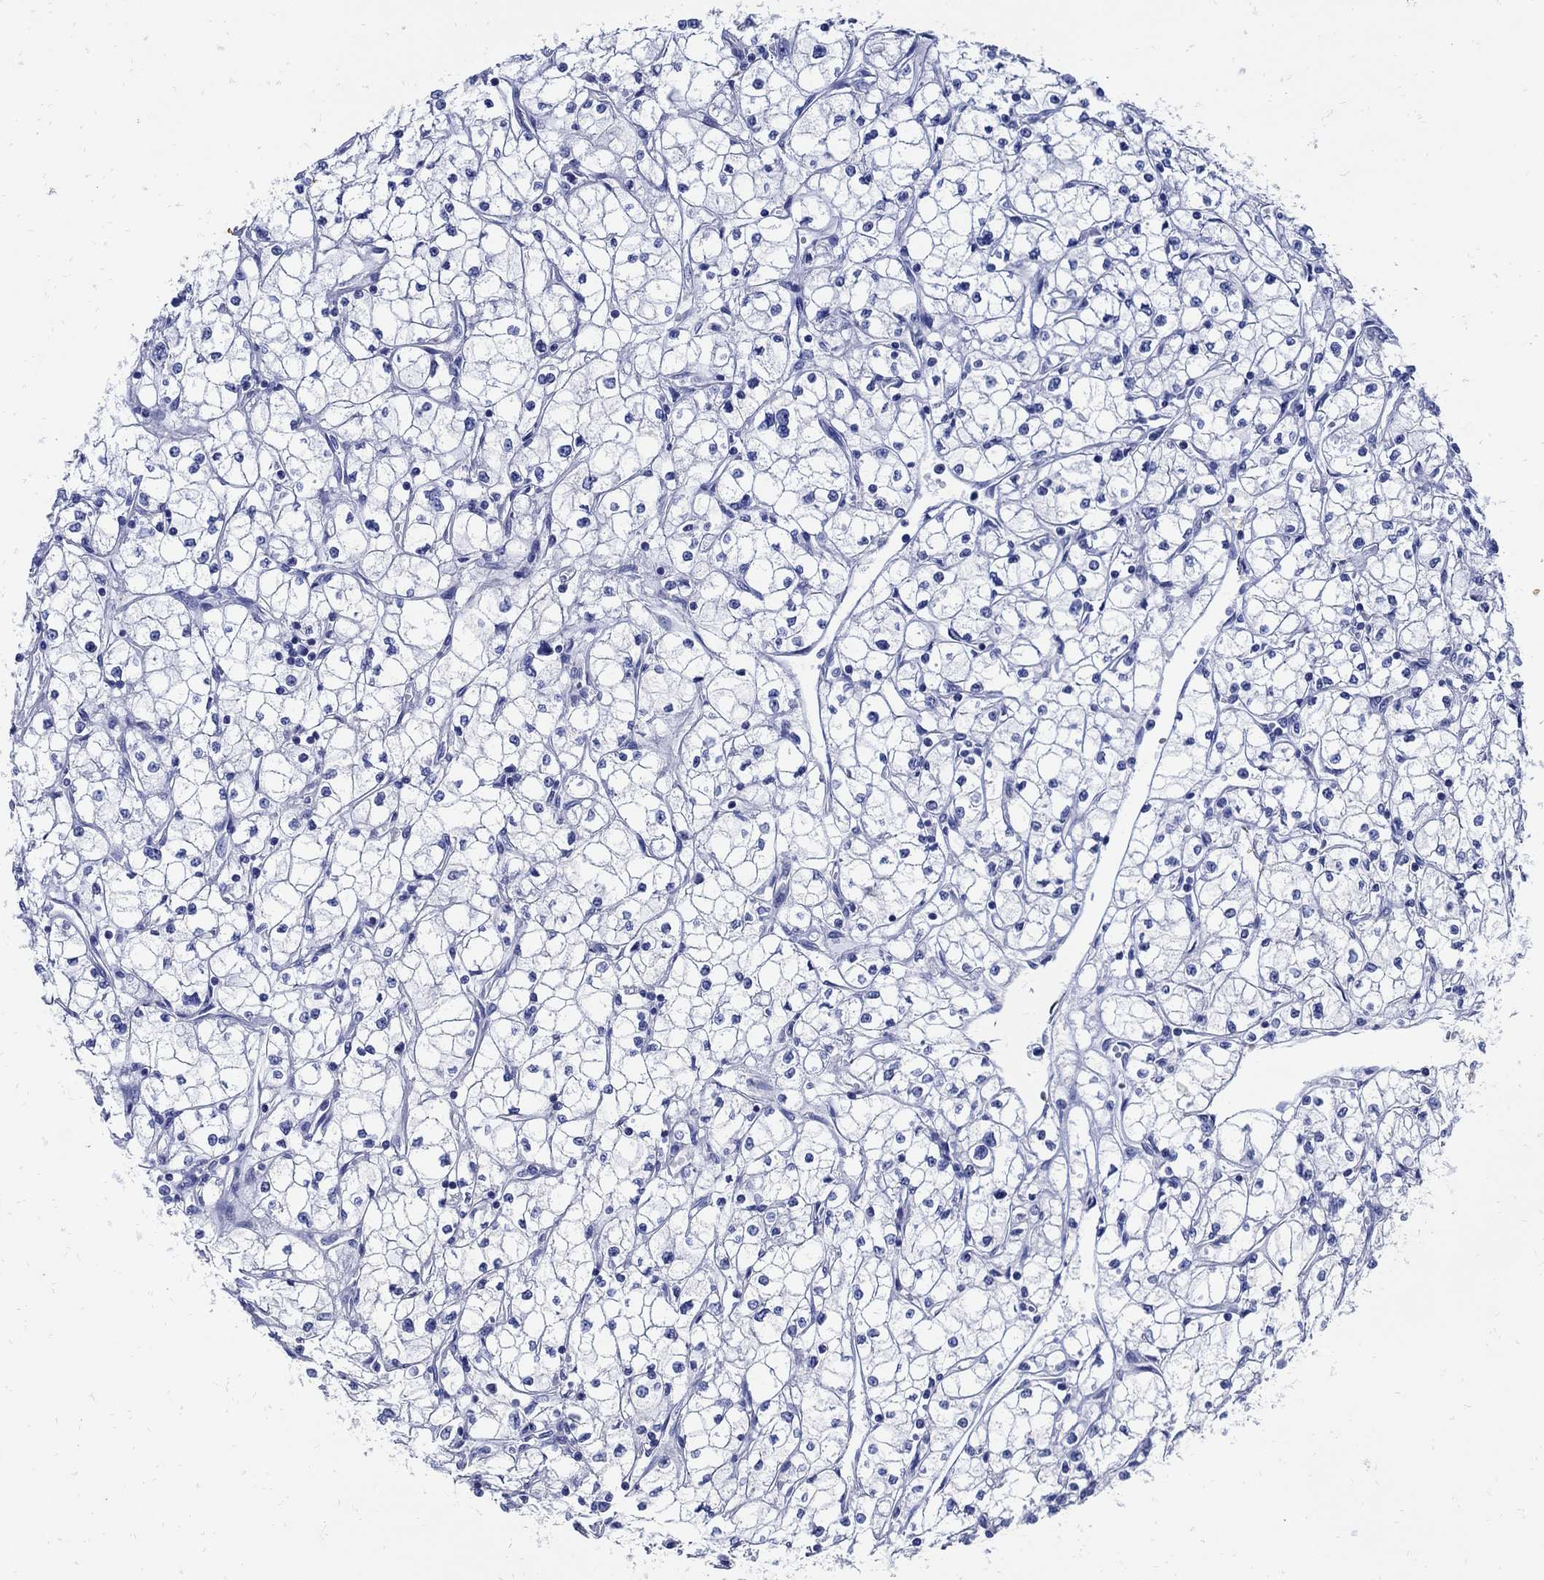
{"staining": {"intensity": "negative", "quantity": "none", "location": "none"}, "tissue": "renal cancer", "cell_type": "Tumor cells", "image_type": "cancer", "snomed": [{"axis": "morphology", "description": "Adenocarcinoma, NOS"}, {"axis": "topography", "description": "Kidney"}], "caption": "A high-resolution image shows immunohistochemistry (IHC) staining of renal cancer (adenocarcinoma), which exhibits no significant expression in tumor cells. The staining was performed using DAB (3,3'-diaminobenzidine) to visualize the protein expression in brown, while the nuclei were stained in blue with hematoxylin (Magnification: 20x).", "gene": "NOS1", "patient": {"sex": "male", "age": 67}}